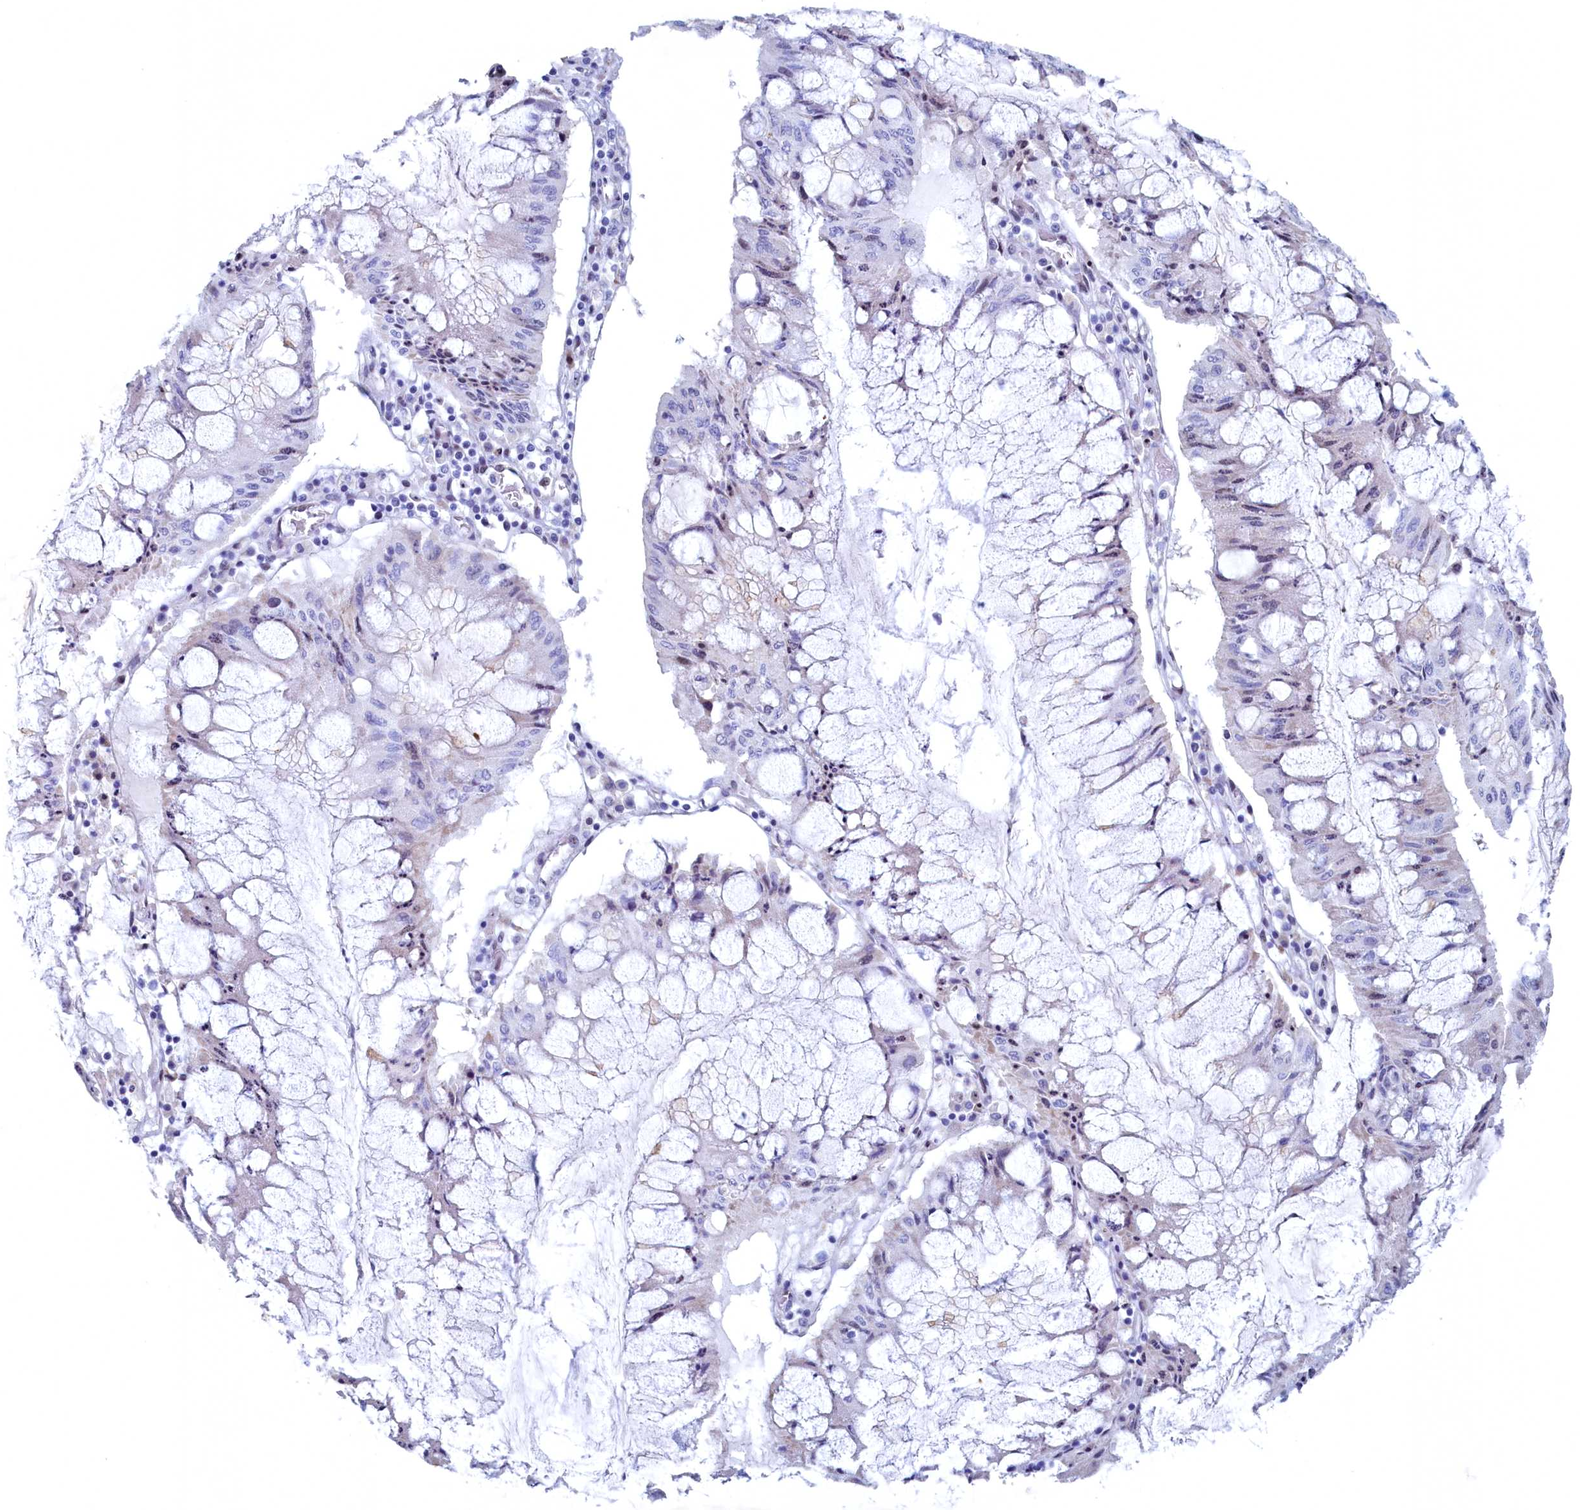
{"staining": {"intensity": "weak", "quantity": "<25%", "location": "nuclear"}, "tissue": "pancreatic cancer", "cell_type": "Tumor cells", "image_type": "cancer", "snomed": [{"axis": "morphology", "description": "Adenocarcinoma, NOS"}, {"axis": "topography", "description": "Pancreas"}], "caption": "Pancreatic cancer stained for a protein using immunohistochemistry reveals no staining tumor cells.", "gene": "WDR76", "patient": {"sex": "female", "age": 50}}